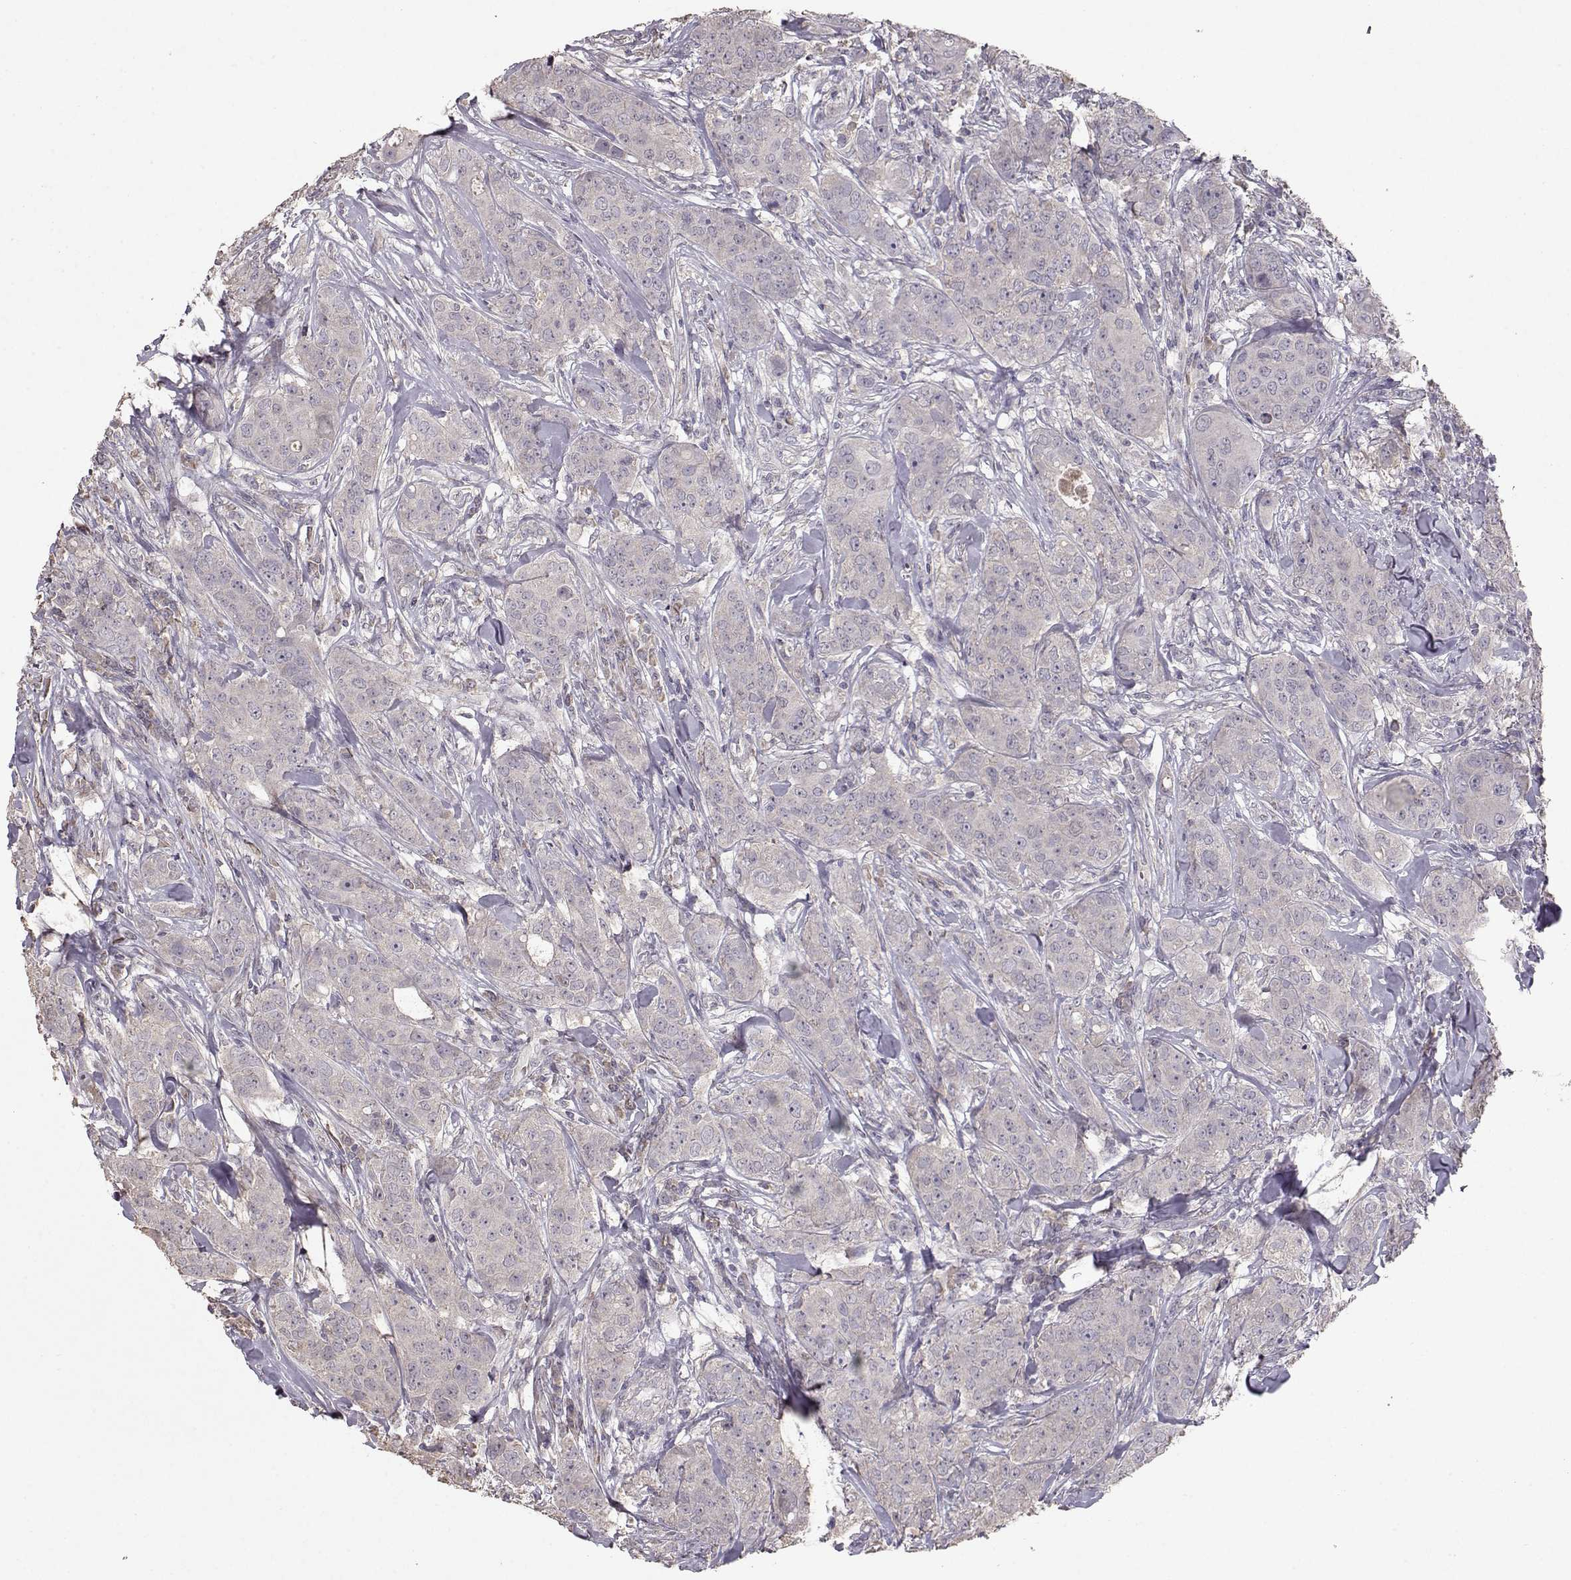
{"staining": {"intensity": "negative", "quantity": "none", "location": "none"}, "tissue": "breast cancer", "cell_type": "Tumor cells", "image_type": "cancer", "snomed": [{"axis": "morphology", "description": "Duct carcinoma"}, {"axis": "topography", "description": "Breast"}], "caption": "Micrograph shows no protein expression in tumor cells of infiltrating ductal carcinoma (breast) tissue.", "gene": "PMCH", "patient": {"sex": "female", "age": 43}}